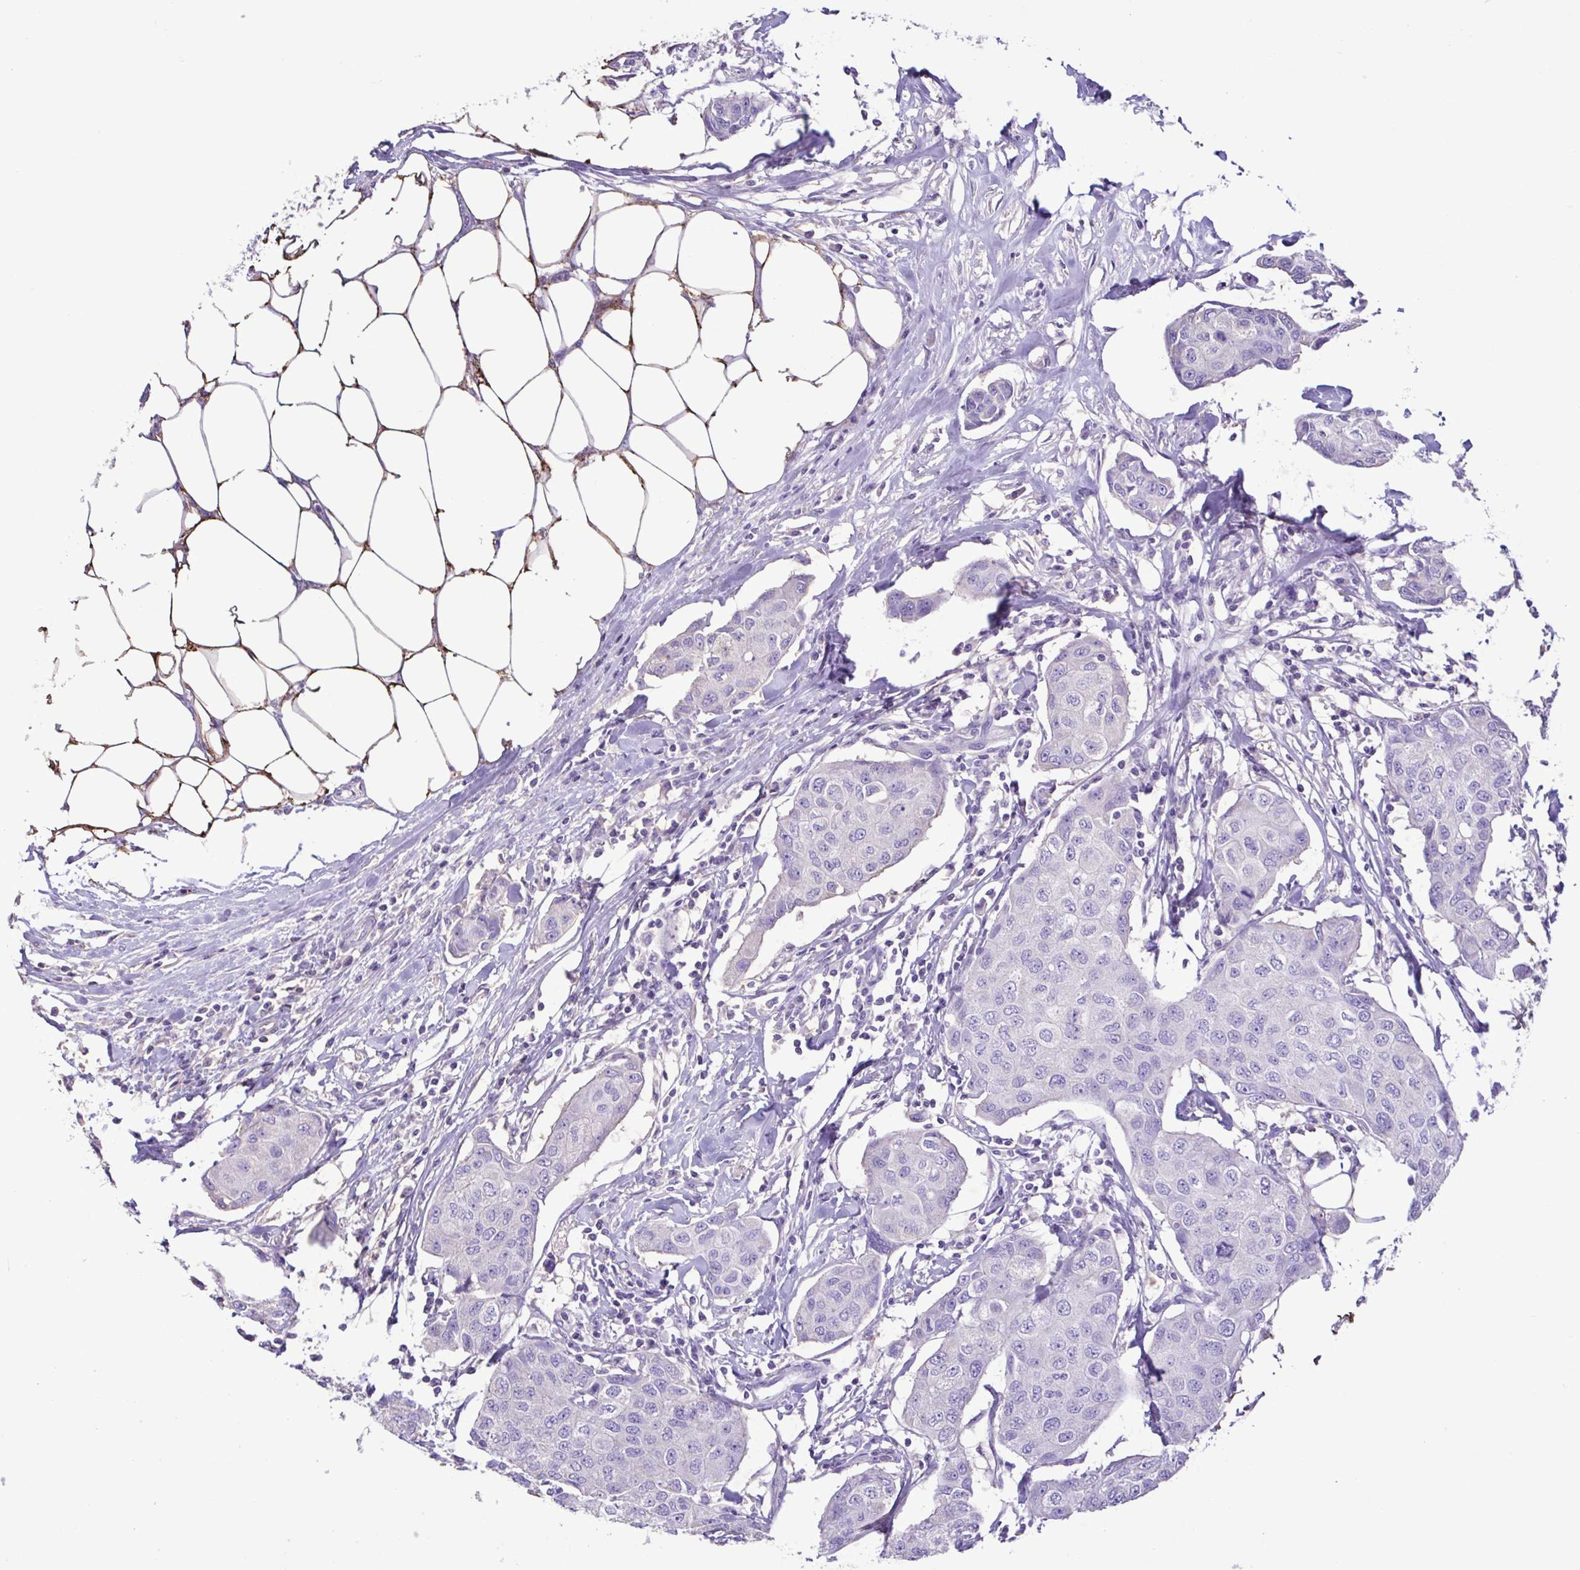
{"staining": {"intensity": "negative", "quantity": "none", "location": "none"}, "tissue": "breast cancer", "cell_type": "Tumor cells", "image_type": "cancer", "snomed": [{"axis": "morphology", "description": "Duct carcinoma"}, {"axis": "topography", "description": "Breast"}, {"axis": "topography", "description": "Lymph node"}], "caption": "Immunohistochemical staining of intraductal carcinoma (breast) exhibits no significant positivity in tumor cells.", "gene": "PLA2G4E", "patient": {"sex": "female", "age": 80}}